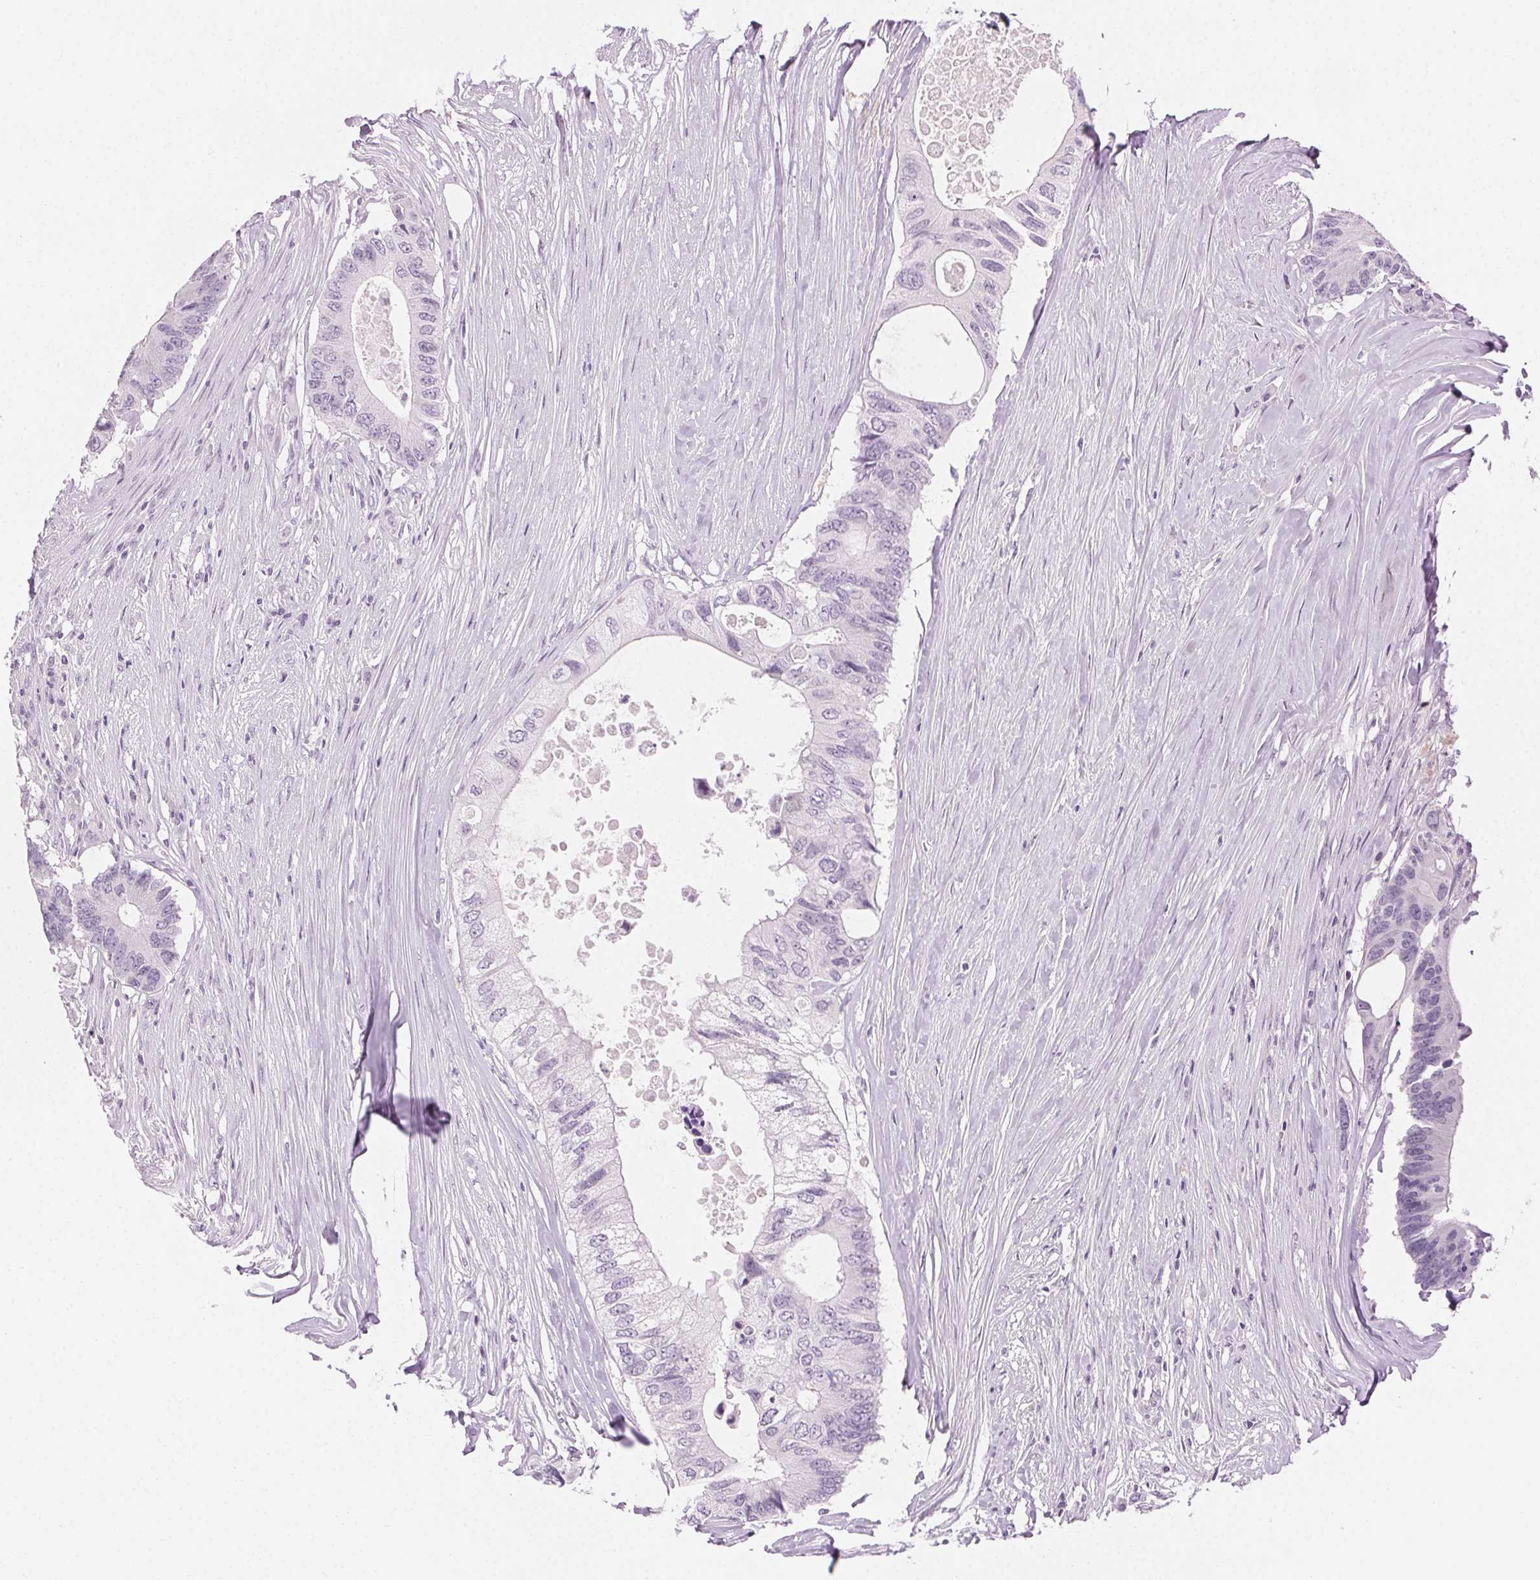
{"staining": {"intensity": "negative", "quantity": "none", "location": "none"}, "tissue": "colorectal cancer", "cell_type": "Tumor cells", "image_type": "cancer", "snomed": [{"axis": "morphology", "description": "Adenocarcinoma, NOS"}, {"axis": "topography", "description": "Colon"}], "caption": "There is no significant expression in tumor cells of colorectal cancer (adenocarcinoma). (Stains: DAB IHC with hematoxylin counter stain, Microscopy: brightfield microscopy at high magnification).", "gene": "AIF1L", "patient": {"sex": "male", "age": 71}}